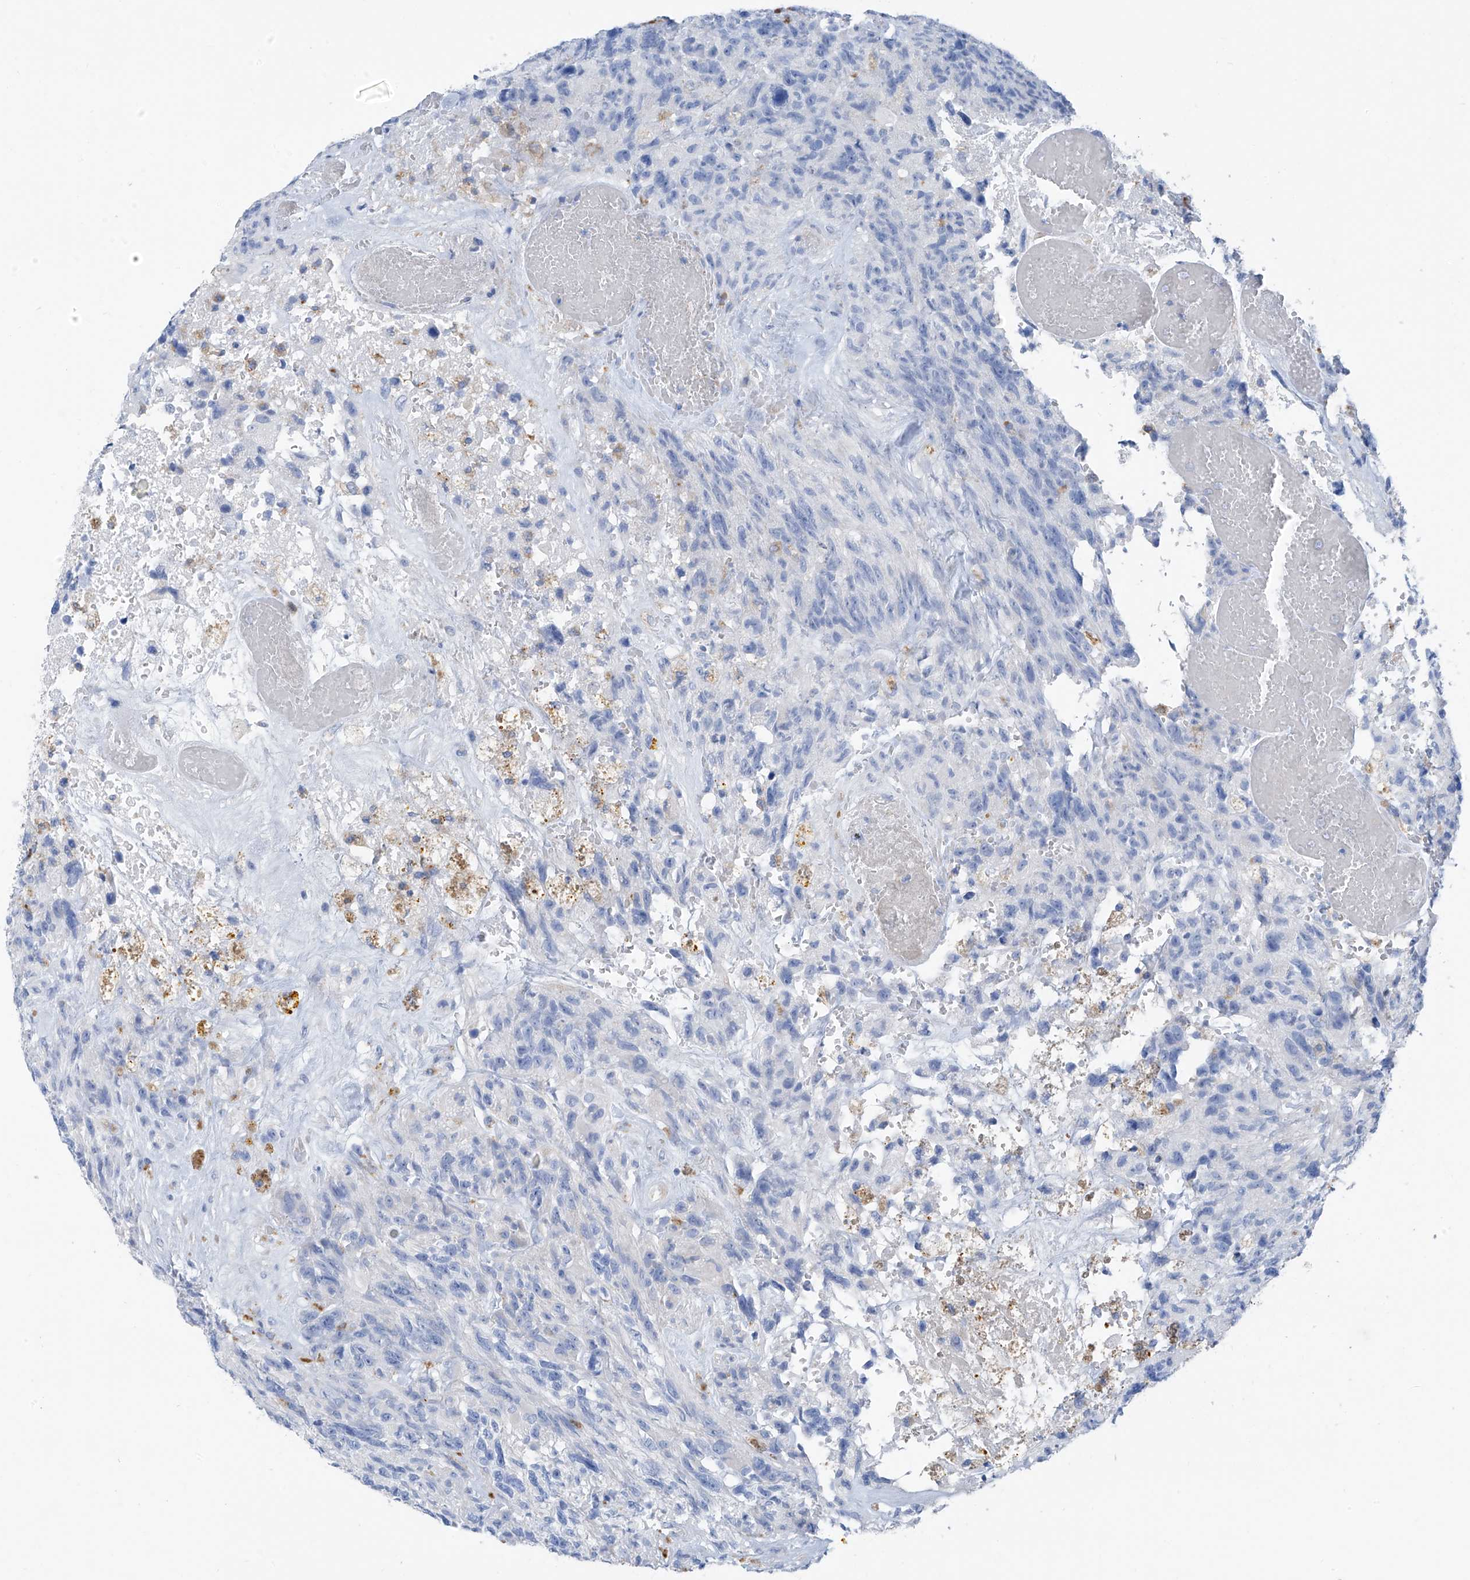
{"staining": {"intensity": "negative", "quantity": "none", "location": "none"}, "tissue": "glioma", "cell_type": "Tumor cells", "image_type": "cancer", "snomed": [{"axis": "morphology", "description": "Glioma, malignant, High grade"}, {"axis": "topography", "description": "Brain"}], "caption": "Glioma was stained to show a protein in brown. There is no significant staining in tumor cells. The staining is performed using DAB (3,3'-diaminobenzidine) brown chromogen with nuclei counter-stained in using hematoxylin.", "gene": "GLMP", "patient": {"sex": "male", "age": 69}}